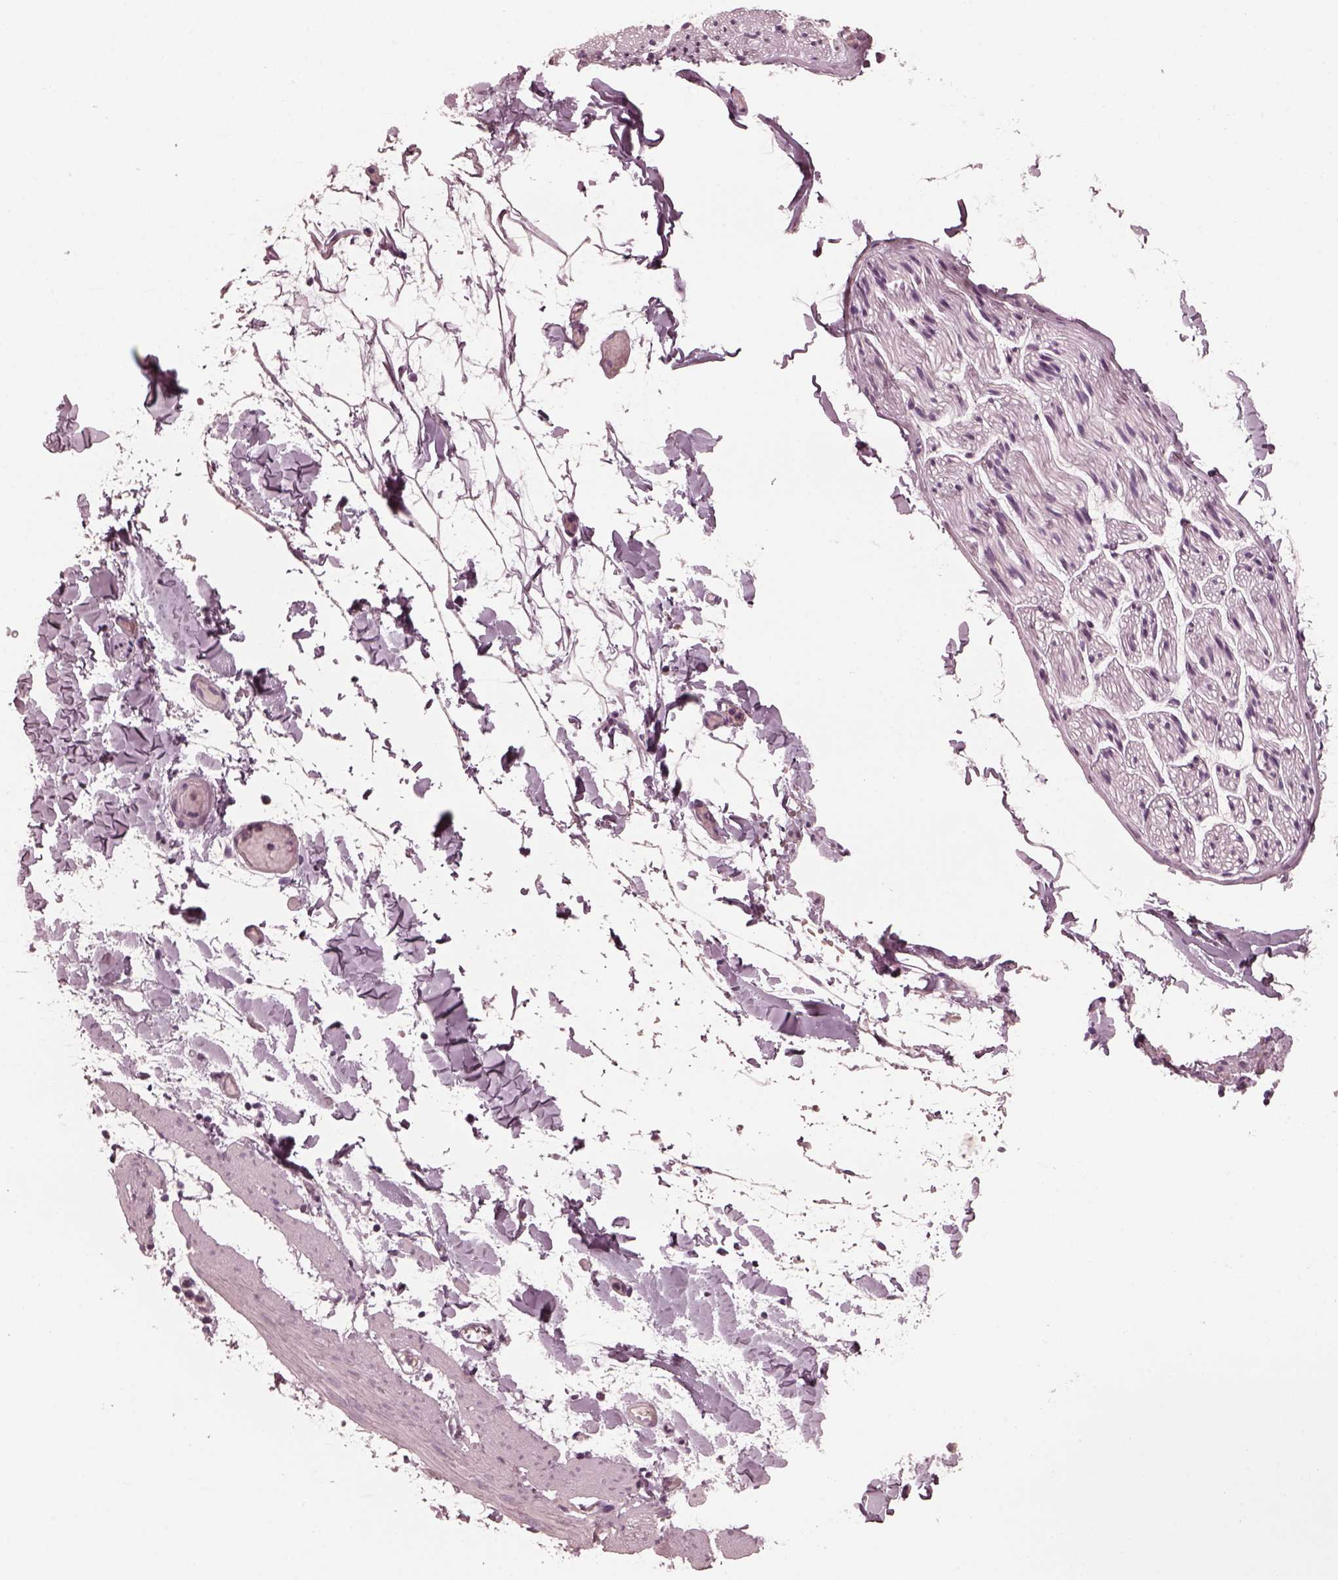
{"staining": {"intensity": "negative", "quantity": "none", "location": "none"}, "tissue": "adipose tissue", "cell_type": "Adipocytes", "image_type": "normal", "snomed": [{"axis": "morphology", "description": "Normal tissue, NOS"}, {"axis": "topography", "description": "Gallbladder"}, {"axis": "topography", "description": "Peripheral nerve tissue"}], "caption": "Immunohistochemistry micrograph of normal adipose tissue stained for a protein (brown), which demonstrates no staining in adipocytes. Nuclei are stained in blue.", "gene": "CGA", "patient": {"sex": "female", "age": 45}}